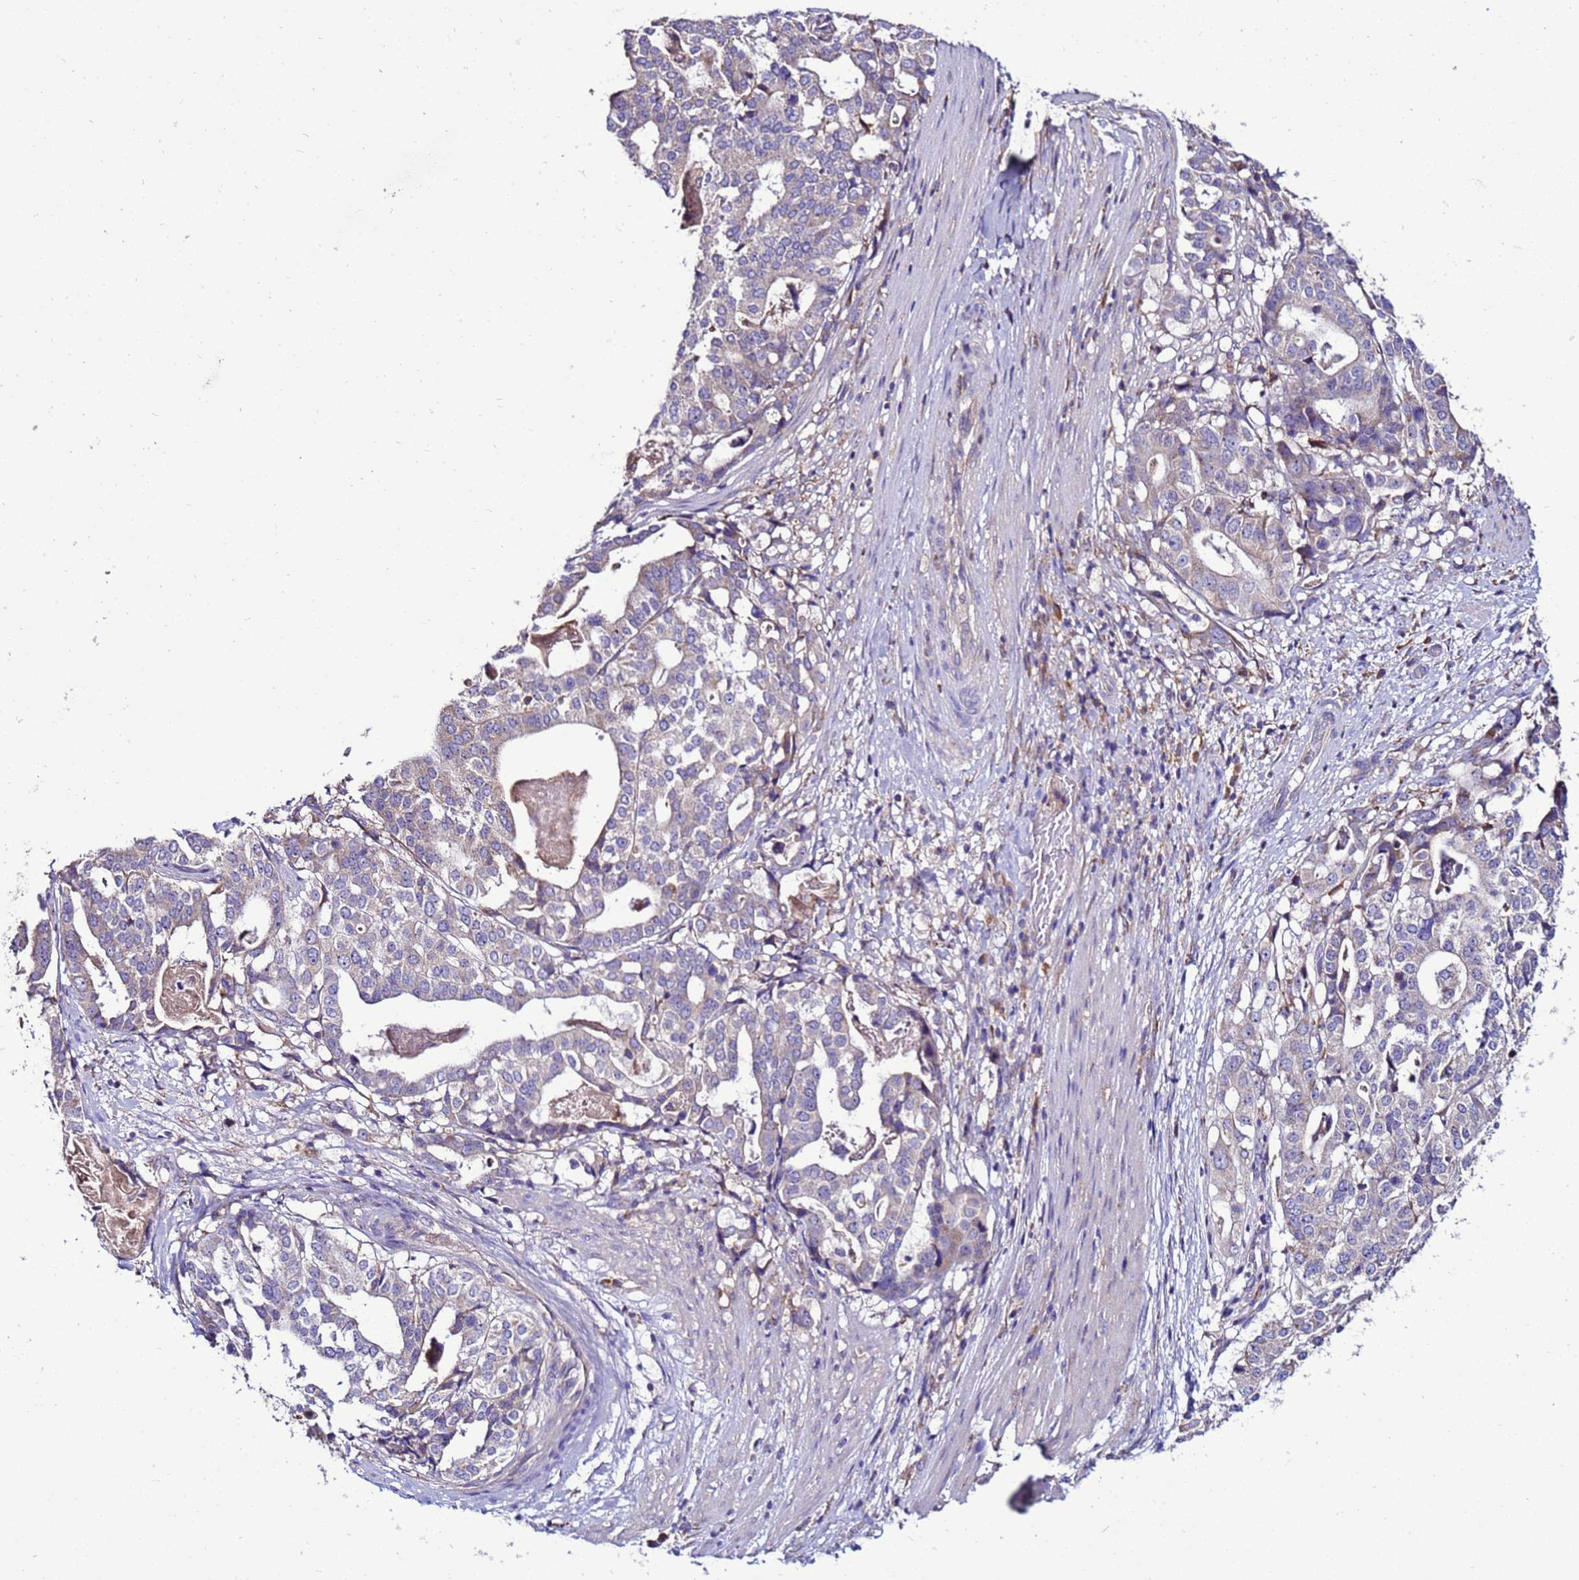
{"staining": {"intensity": "weak", "quantity": "<25%", "location": "cytoplasmic/membranous"}, "tissue": "stomach cancer", "cell_type": "Tumor cells", "image_type": "cancer", "snomed": [{"axis": "morphology", "description": "Adenocarcinoma, NOS"}, {"axis": "topography", "description": "Stomach"}], "caption": "A high-resolution histopathology image shows immunohistochemistry (IHC) staining of adenocarcinoma (stomach), which exhibits no significant staining in tumor cells.", "gene": "ANTKMT", "patient": {"sex": "male", "age": 48}}